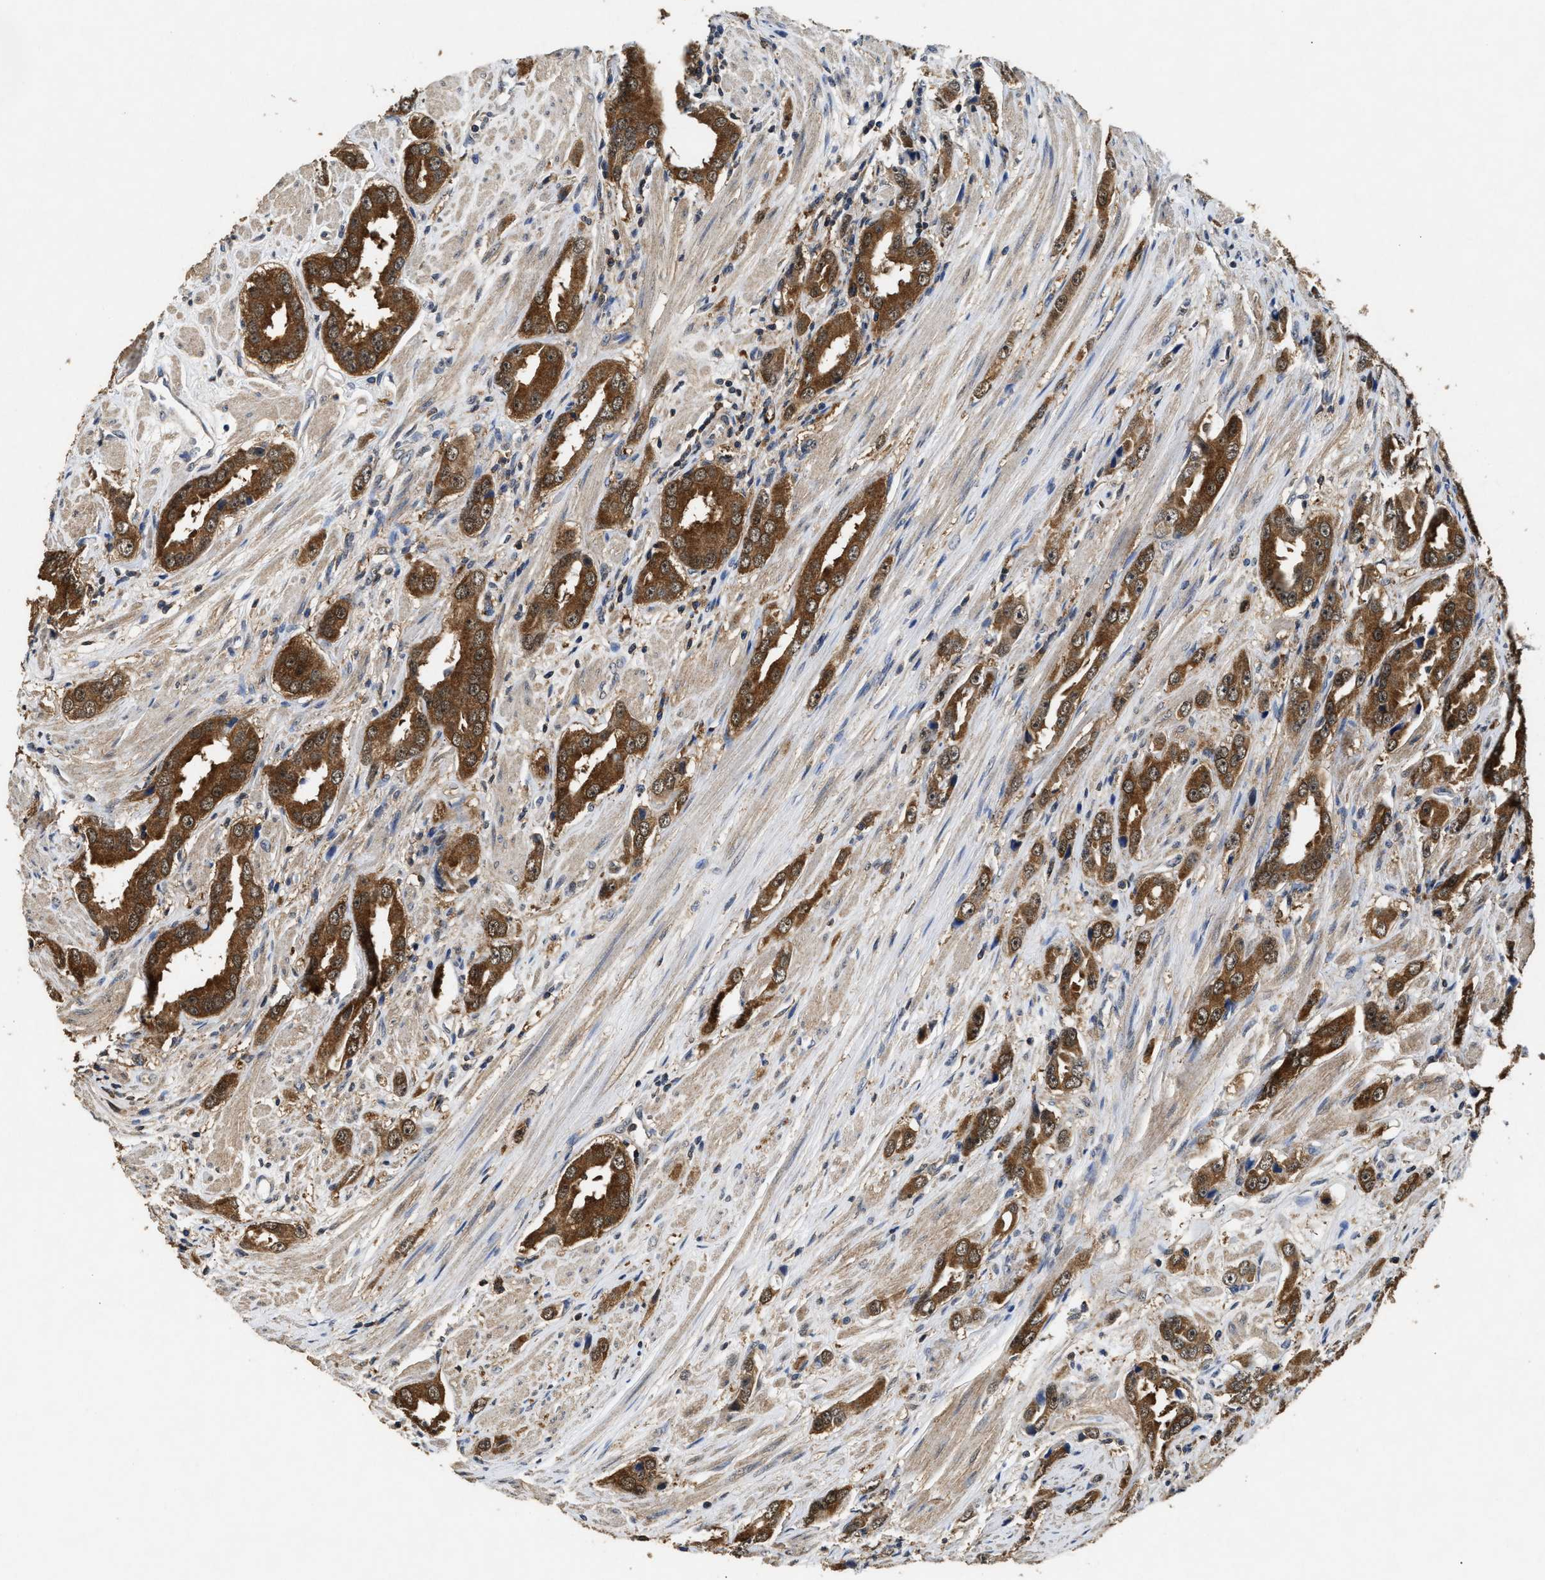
{"staining": {"intensity": "moderate", "quantity": ">75%", "location": "cytoplasmic/membranous"}, "tissue": "prostate cancer", "cell_type": "Tumor cells", "image_type": "cancer", "snomed": [{"axis": "morphology", "description": "Adenocarcinoma, Medium grade"}, {"axis": "topography", "description": "Prostate"}], "caption": "Adenocarcinoma (medium-grade) (prostate) stained with a protein marker shows moderate staining in tumor cells.", "gene": "ACAT2", "patient": {"sex": "male", "age": 53}}